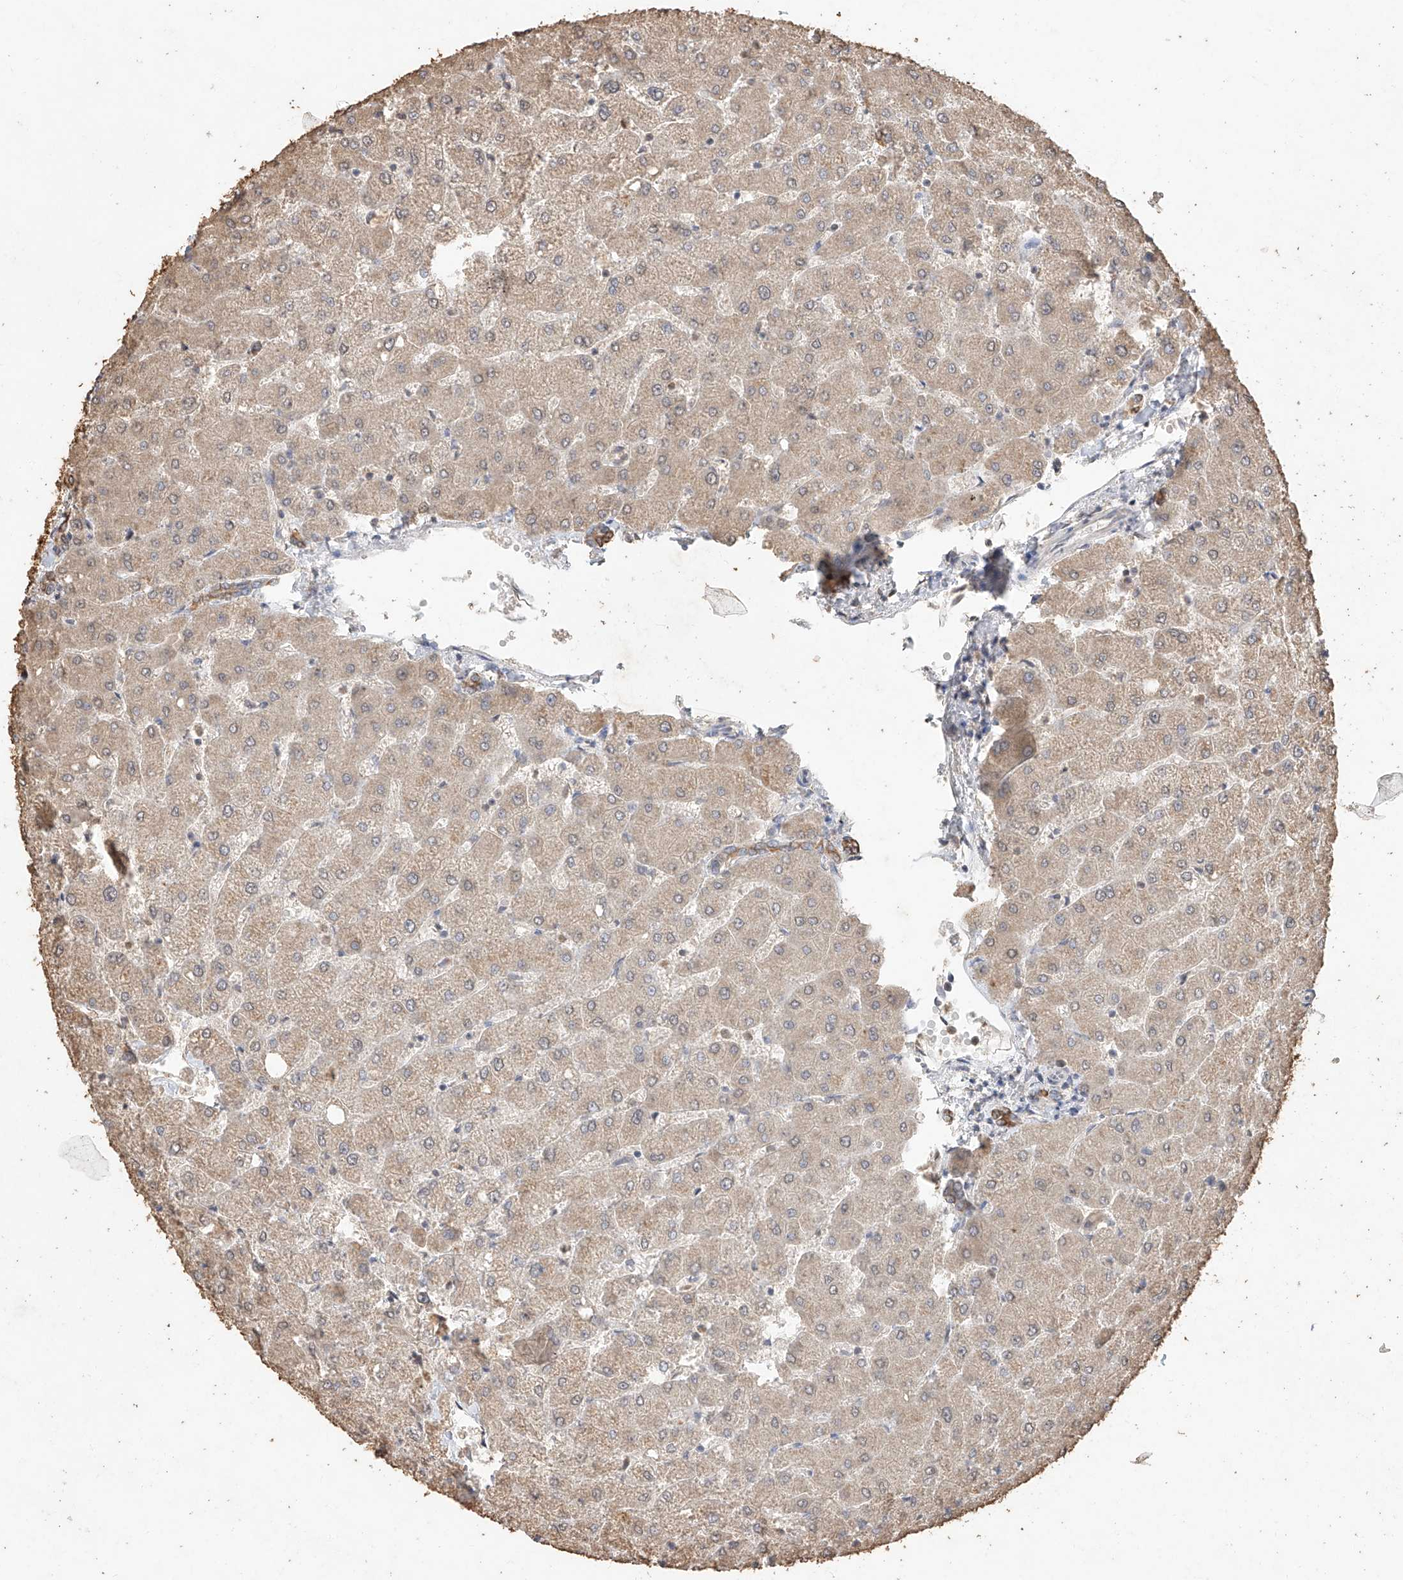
{"staining": {"intensity": "moderate", "quantity": ">75%", "location": "cytoplasmic/membranous"}, "tissue": "liver", "cell_type": "Cholangiocytes", "image_type": "normal", "snomed": [{"axis": "morphology", "description": "Normal tissue, NOS"}, {"axis": "topography", "description": "Liver"}], "caption": "High-magnification brightfield microscopy of normal liver stained with DAB (brown) and counterstained with hematoxylin (blue). cholangiocytes exhibit moderate cytoplasmic/membranous positivity is appreciated in approximately>75% of cells. Nuclei are stained in blue.", "gene": "ELOVL1", "patient": {"sex": "female", "age": 54}}